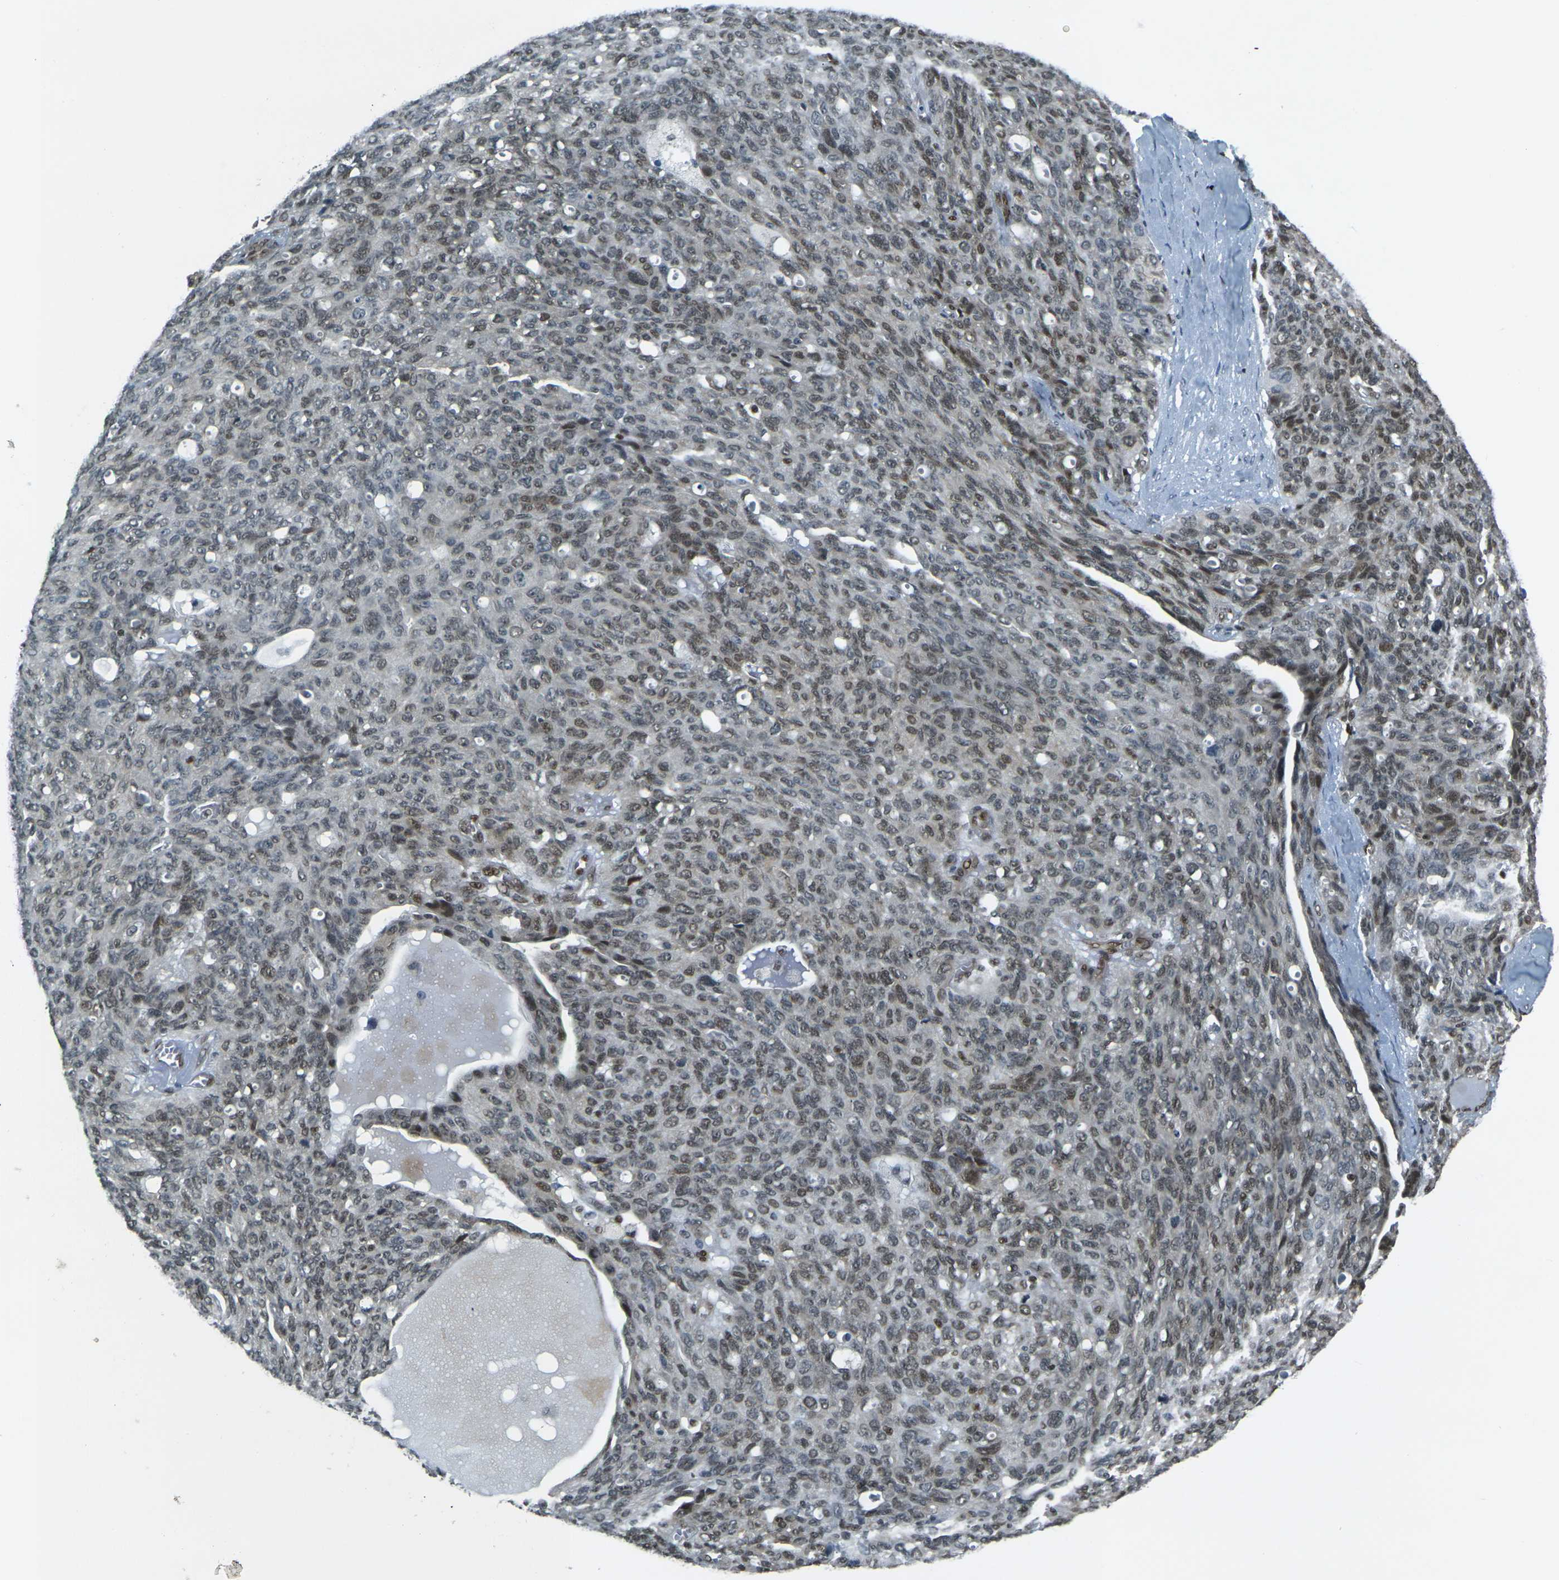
{"staining": {"intensity": "moderate", "quantity": ">75%", "location": "nuclear"}, "tissue": "ovarian cancer", "cell_type": "Tumor cells", "image_type": "cancer", "snomed": [{"axis": "morphology", "description": "Carcinoma, endometroid"}, {"axis": "topography", "description": "Ovary"}], "caption": "The histopathology image shows staining of ovarian endometroid carcinoma, revealing moderate nuclear protein staining (brown color) within tumor cells. The staining was performed using DAB (3,3'-diaminobenzidine), with brown indicating positive protein expression. Nuclei are stained blue with hematoxylin.", "gene": "NHEJ1", "patient": {"sex": "female", "age": 60}}